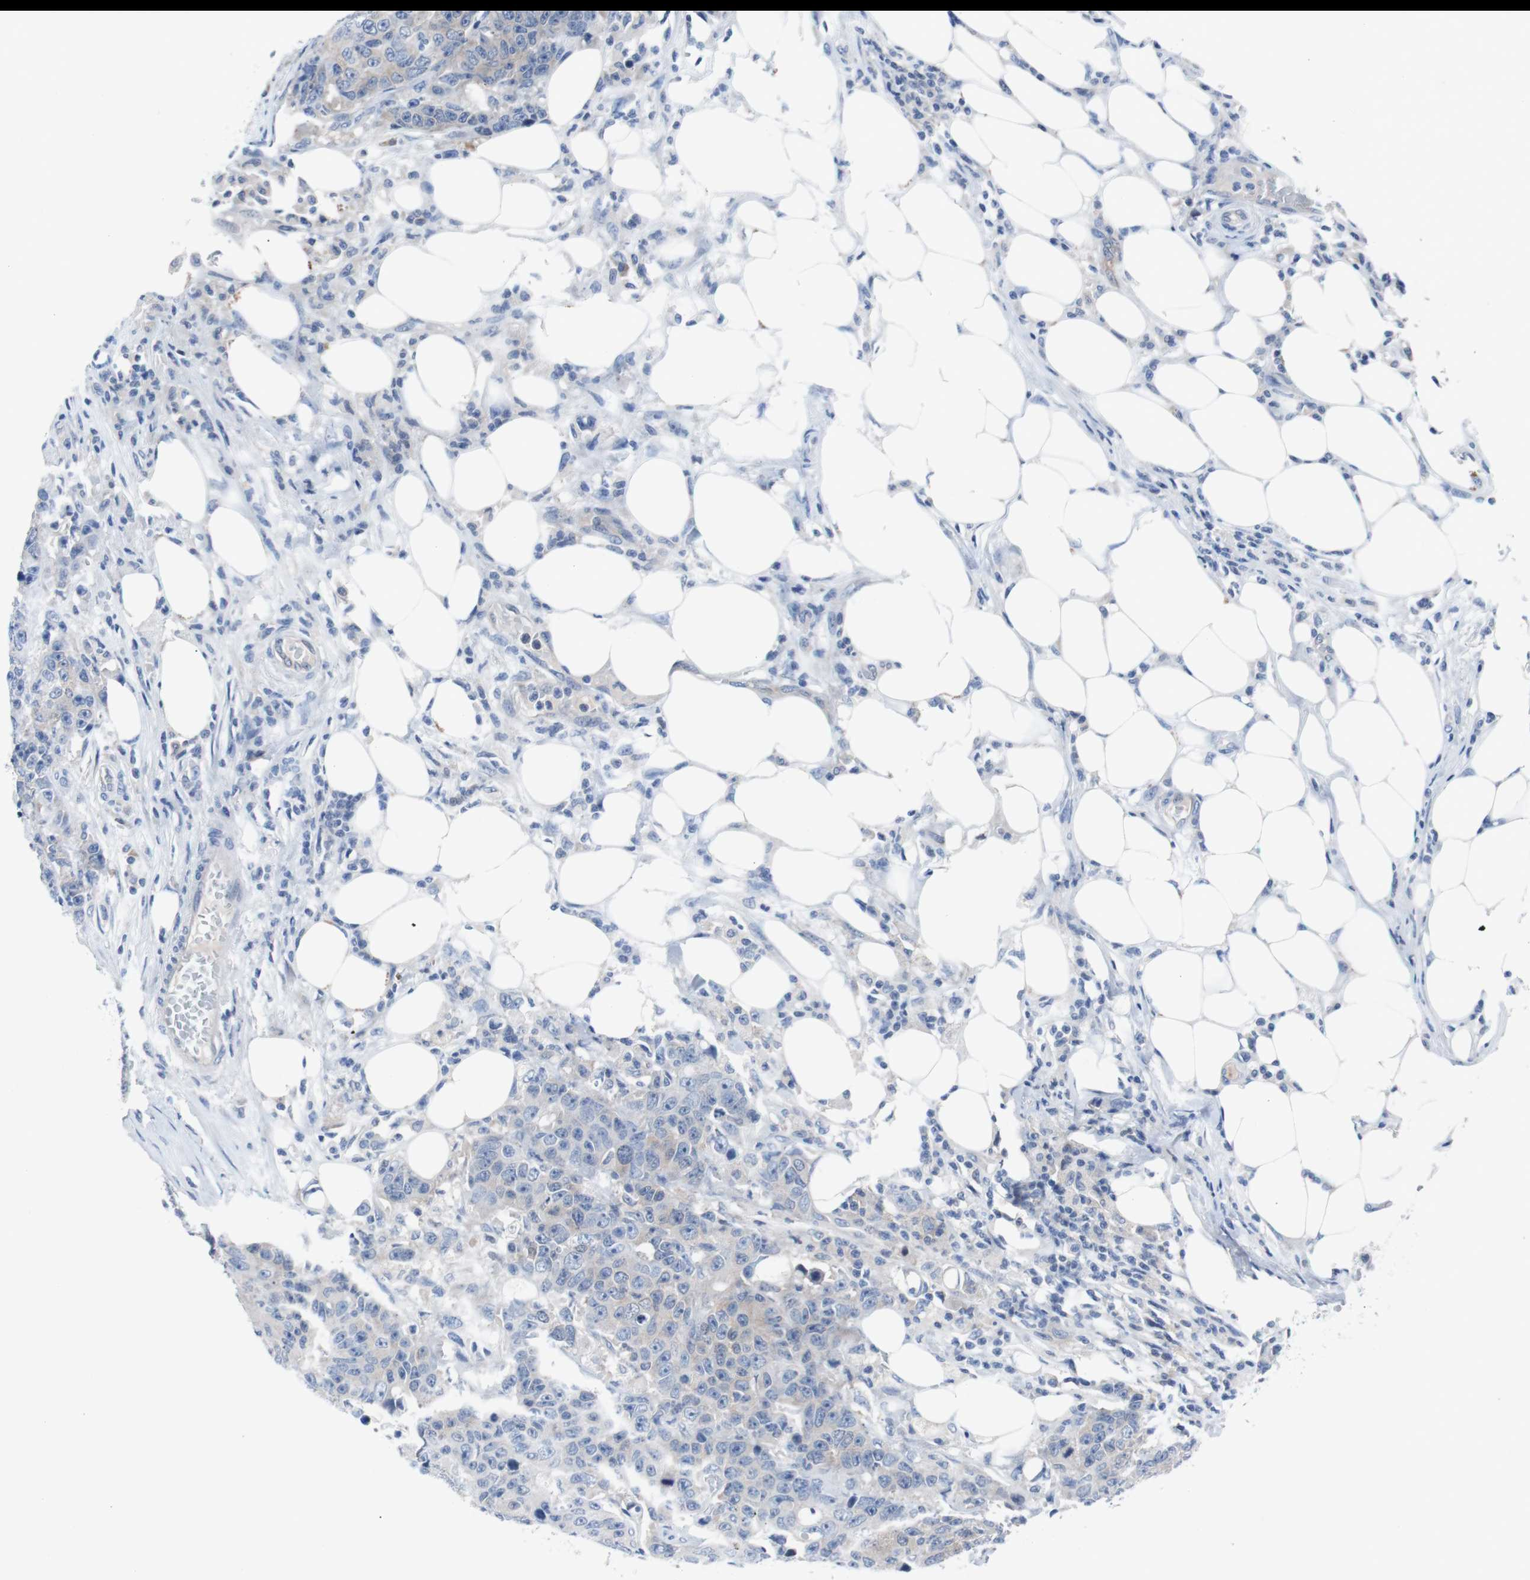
{"staining": {"intensity": "weak", "quantity": "<25%", "location": "cytoplasmic/membranous"}, "tissue": "colorectal cancer", "cell_type": "Tumor cells", "image_type": "cancer", "snomed": [{"axis": "morphology", "description": "Adenocarcinoma, NOS"}, {"axis": "topography", "description": "Colon"}], "caption": "A histopathology image of colorectal cancer stained for a protein displays no brown staining in tumor cells.", "gene": "EEF2K", "patient": {"sex": "female", "age": 86}}